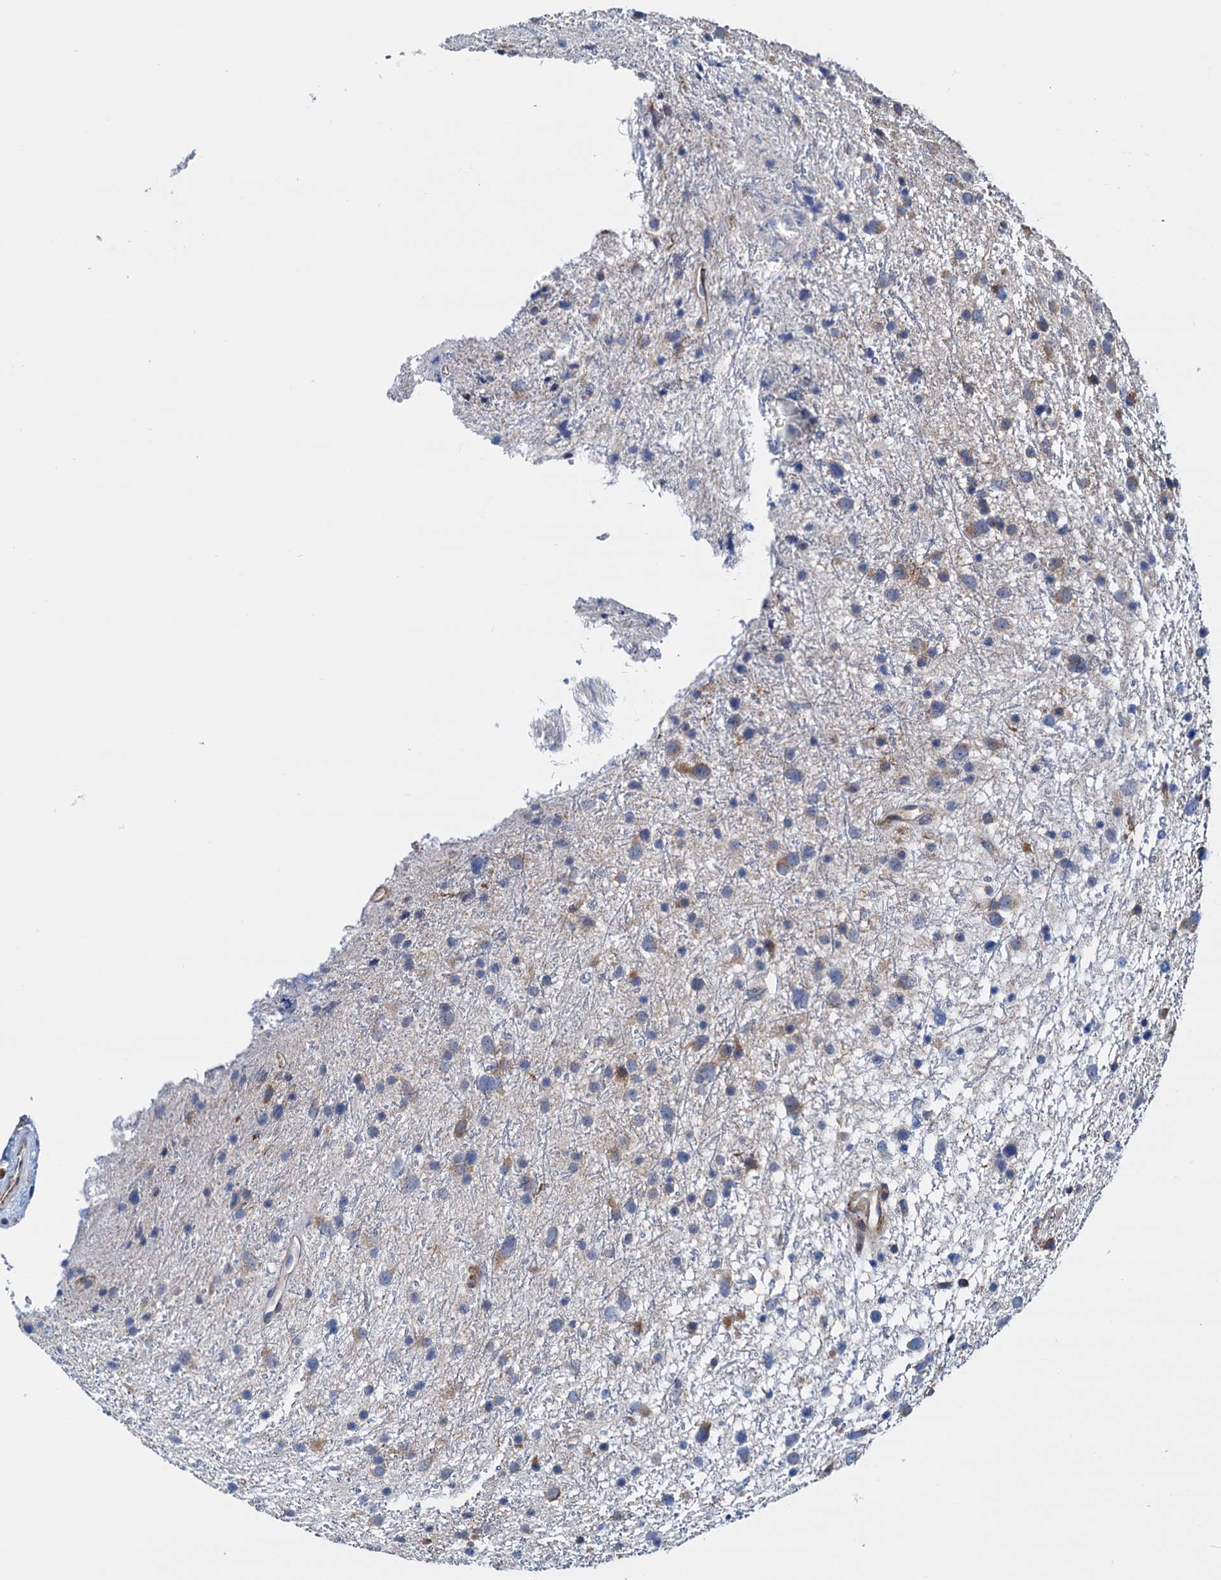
{"staining": {"intensity": "moderate", "quantity": "<25%", "location": "cytoplasmic/membranous"}, "tissue": "glioma", "cell_type": "Tumor cells", "image_type": "cancer", "snomed": [{"axis": "morphology", "description": "Glioma, malignant, Low grade"}, {"axis": "topography", "description": "Cerebral cortex"}], "caption": "Malignant glioma (low-grade) stained for a protein reveals moderate cytoplasmic/membranous positivity in tumor cells.", "gene": "RASSF9", "patient": {"sex": "female", "age": 39}}